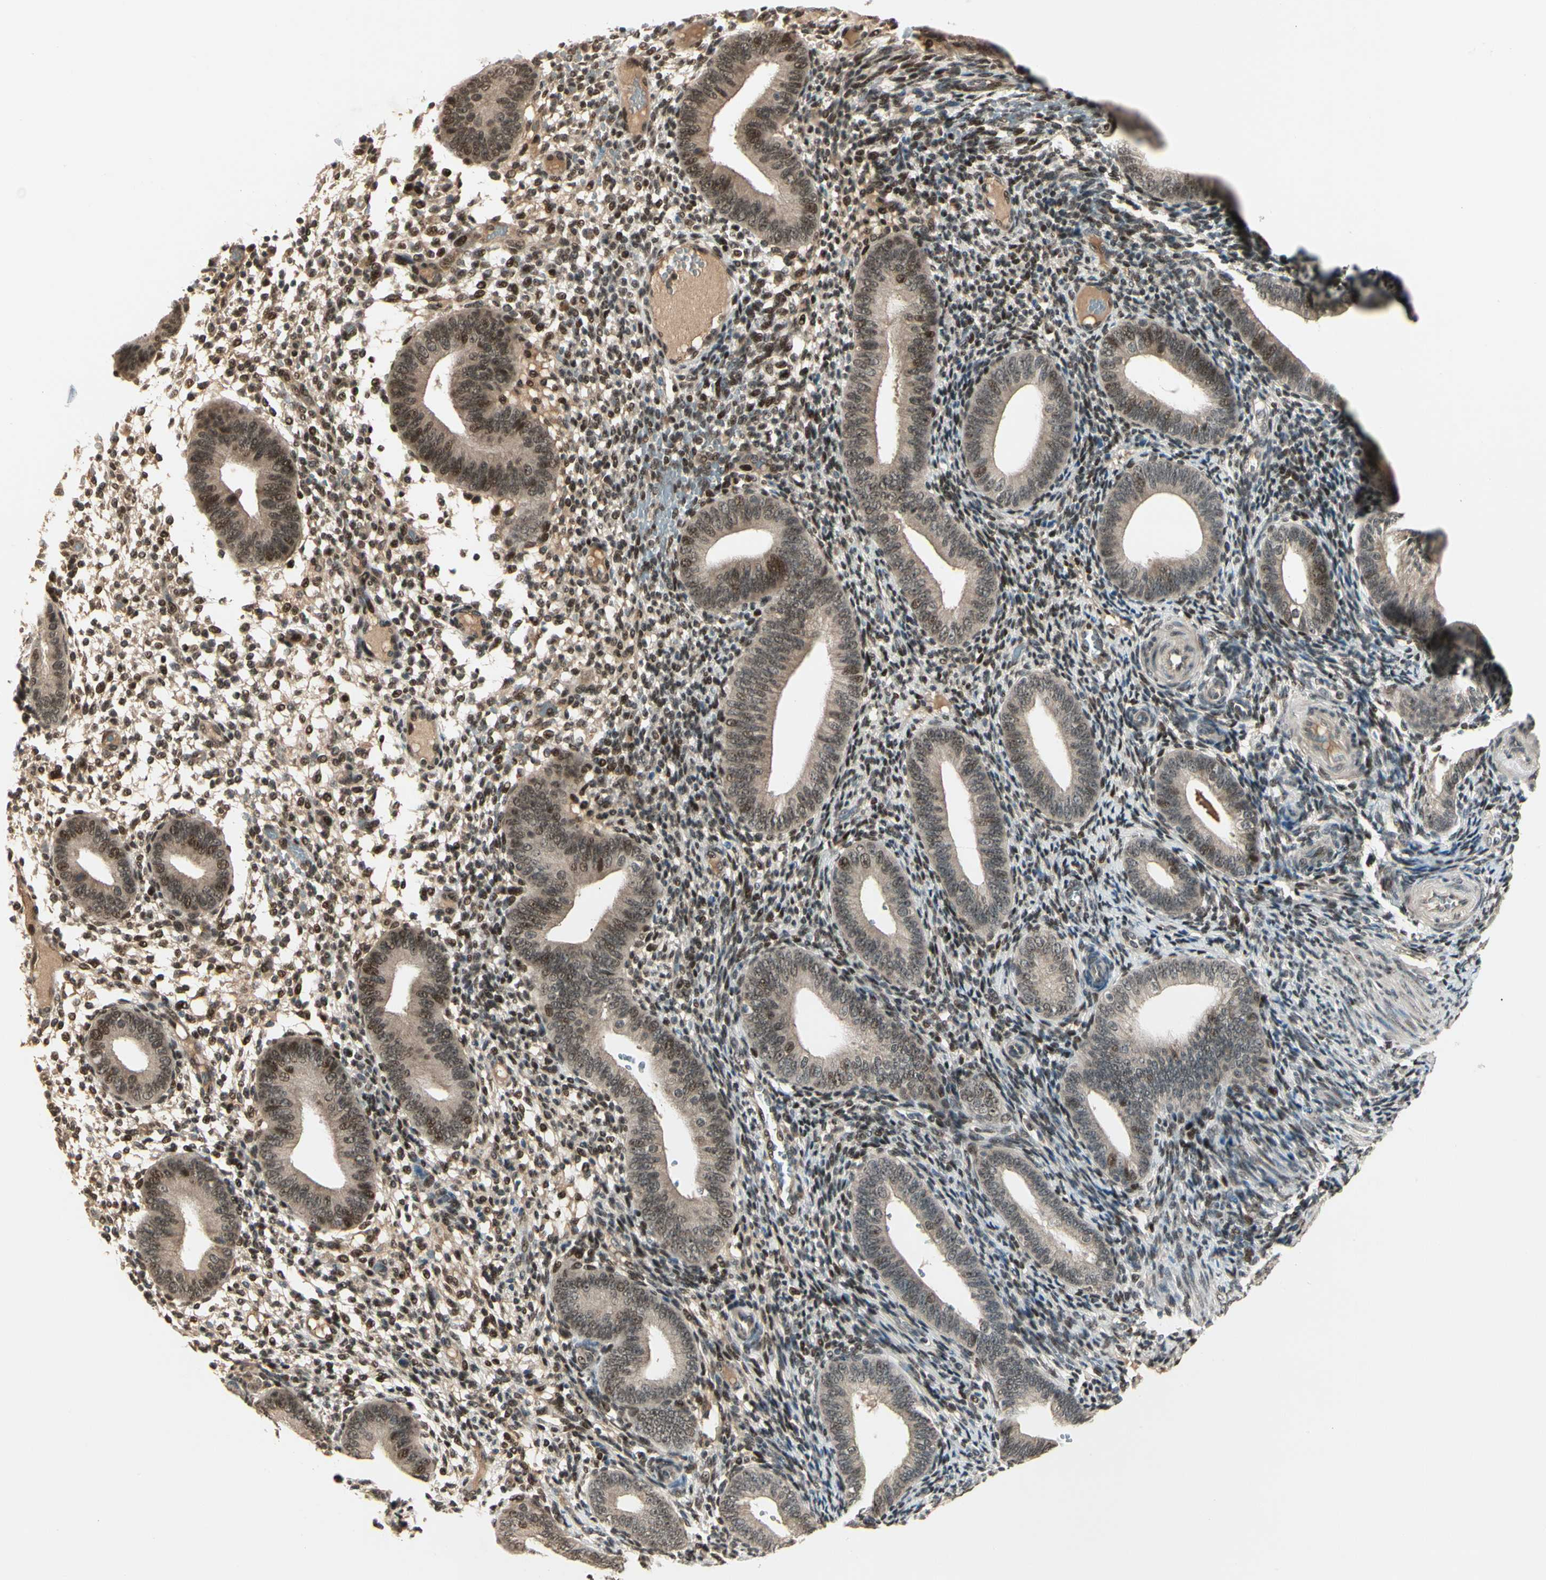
{"staining": {"intensity": "moderate", "quantity": ">75%", "location": "nuclear"}, "tissue": "endometrium", "cell_type": "Cells in endometrial stroma", "image_type": "normal", "snomed": [{"axis": "morphology", "description": "Normal tissue, NOS"}, {"axis": "topography", "description": "Endometrium"}], "caption": "Brown immunohistochemical staining in normal human endometrium demonstrates moderate nuclear expression in about >75% of cells in endometrial stroma.", "gene": "GTF3A", "patient": {"sex": "female", "age": 42}}